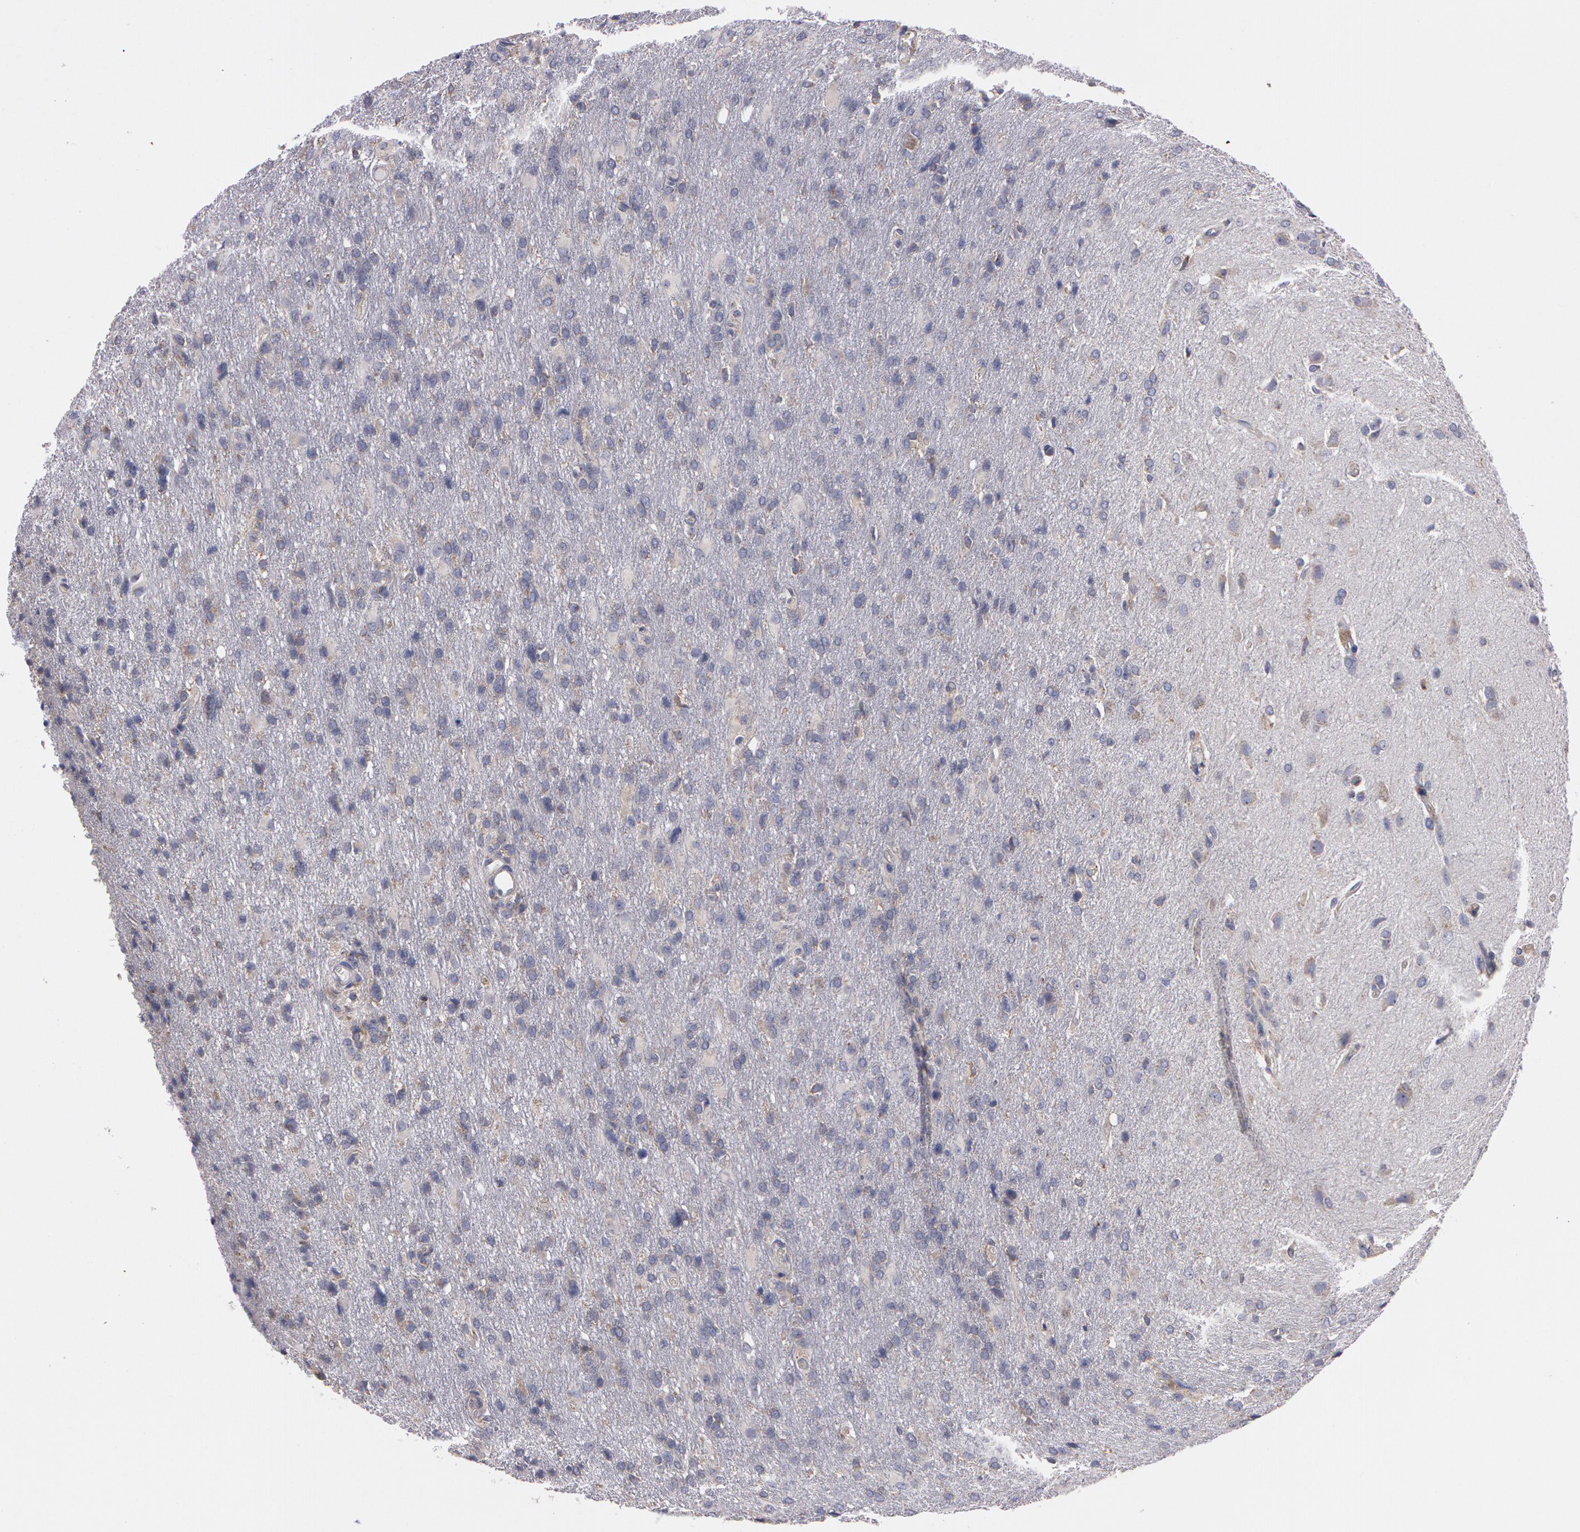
{"staining": {"intensity": "negative", "quantity": "none", "location": "none"}, "tissue": "glioma", "cell_type": "Tumor cells", "image_type": "cancer", "snomed": [{"axis": "morphology", "description": "Glioma, malignant, High grade"}, {"axis": "topography", "description": "Brain"}], "caption": "Immunohistochemistry of human high-grade glioma (malignant) demonstrates no expression in tumor cells.", "gene": "NEK9", "patient": {"sex": "male", "age": 68}}